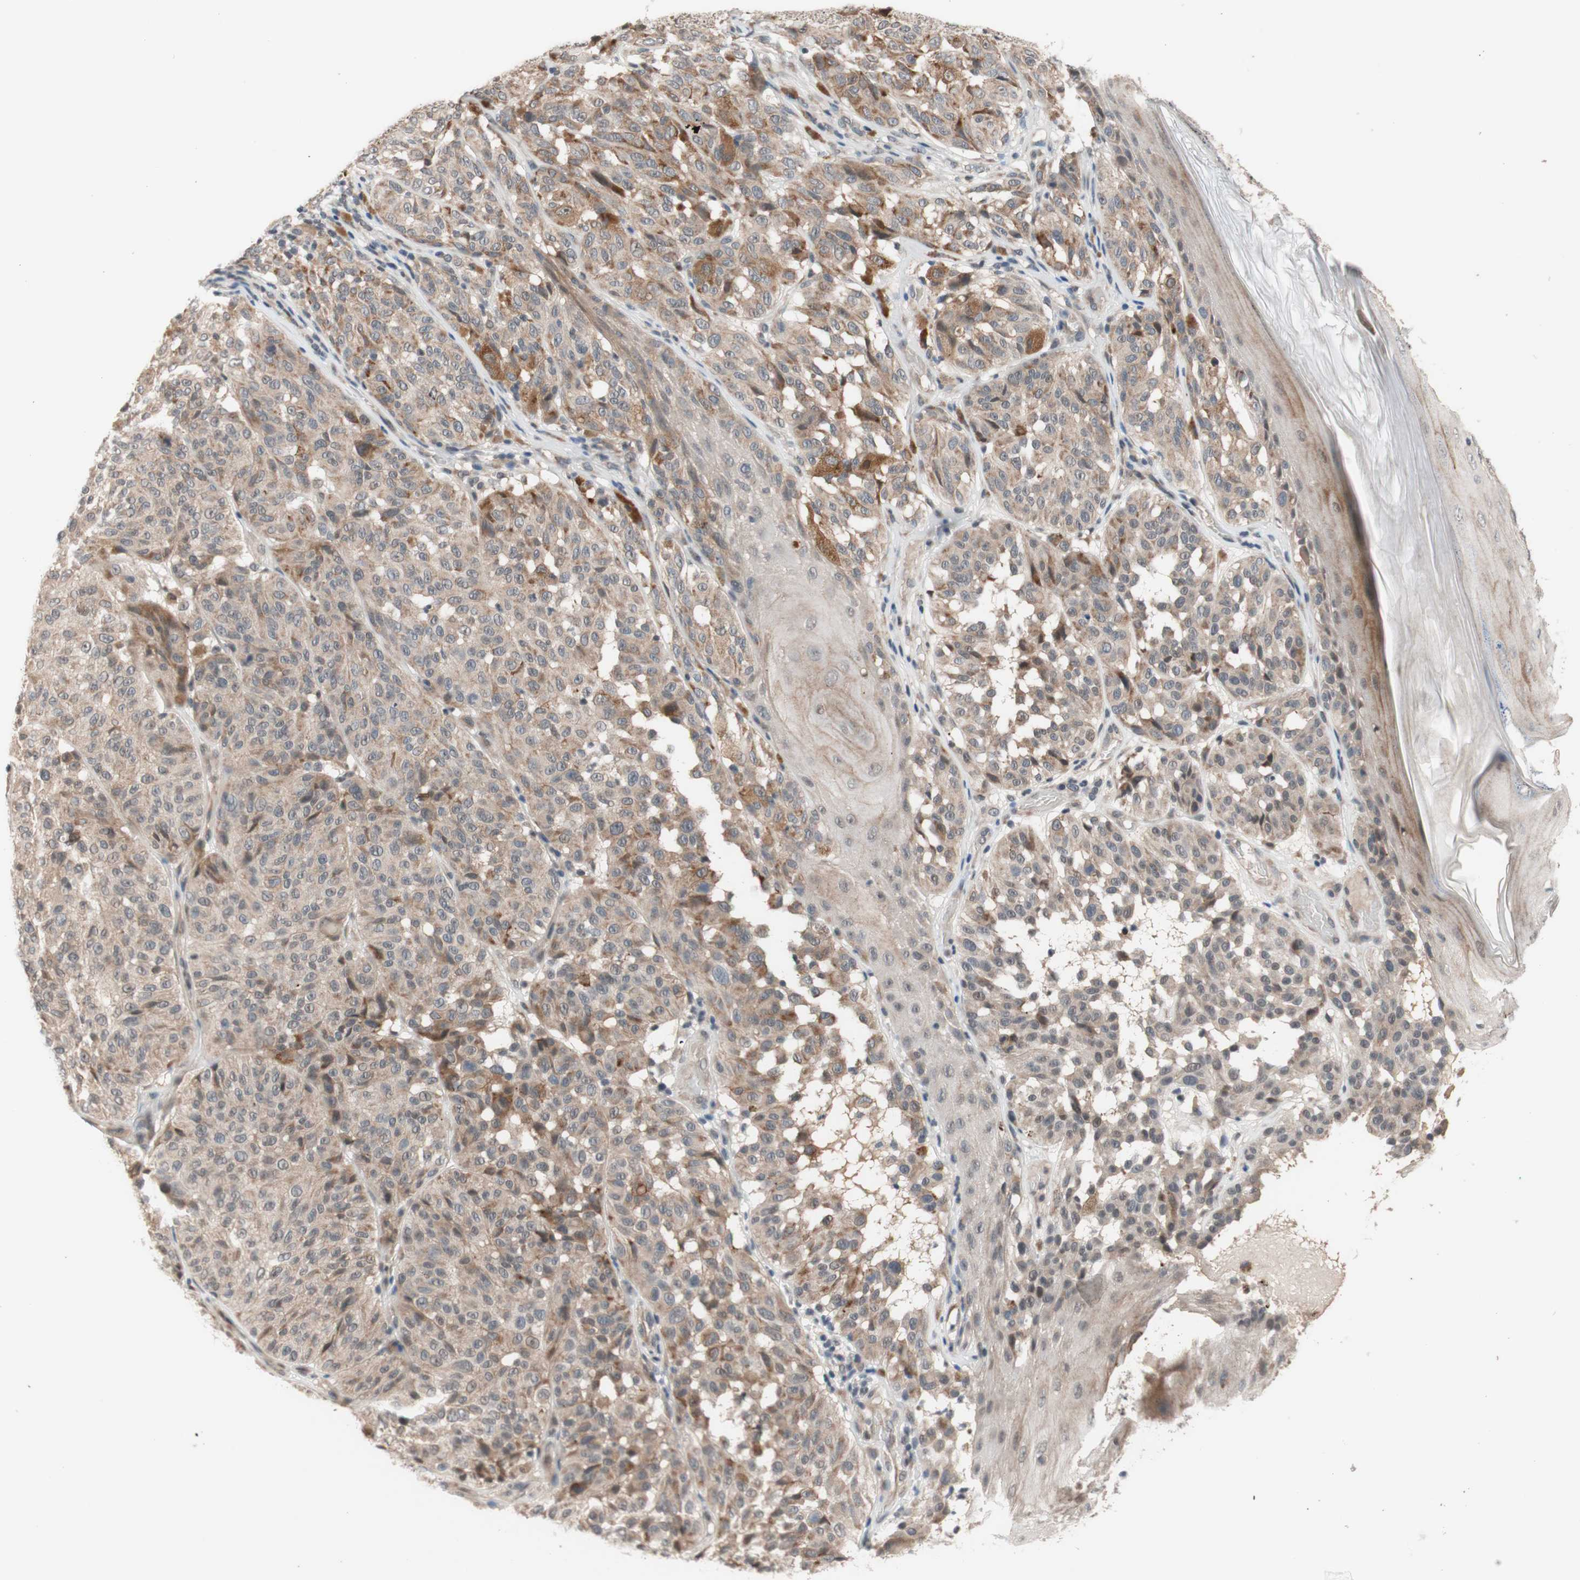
{"staining": {"intensity": "weak", "quantity": ">75%", "location": "cytoplasmic/membranous"}, "tissue": "melanoma", "cell_type": "Tumor cells", "image_type": "cancer", "snomed": [{"axis": "morphology", "description": "Malignant melanoma, NOS"}, {"axis": "topography", "description": "Skin"}], "caption": "There is low levels of weak cytoplasmic/membranous expression in tumor cells of malignant melanoma, as demonstrated by immunohistochemical staining (brown color).", "gene": "CD55", "patient": {"sex": "female", "age": 46}}